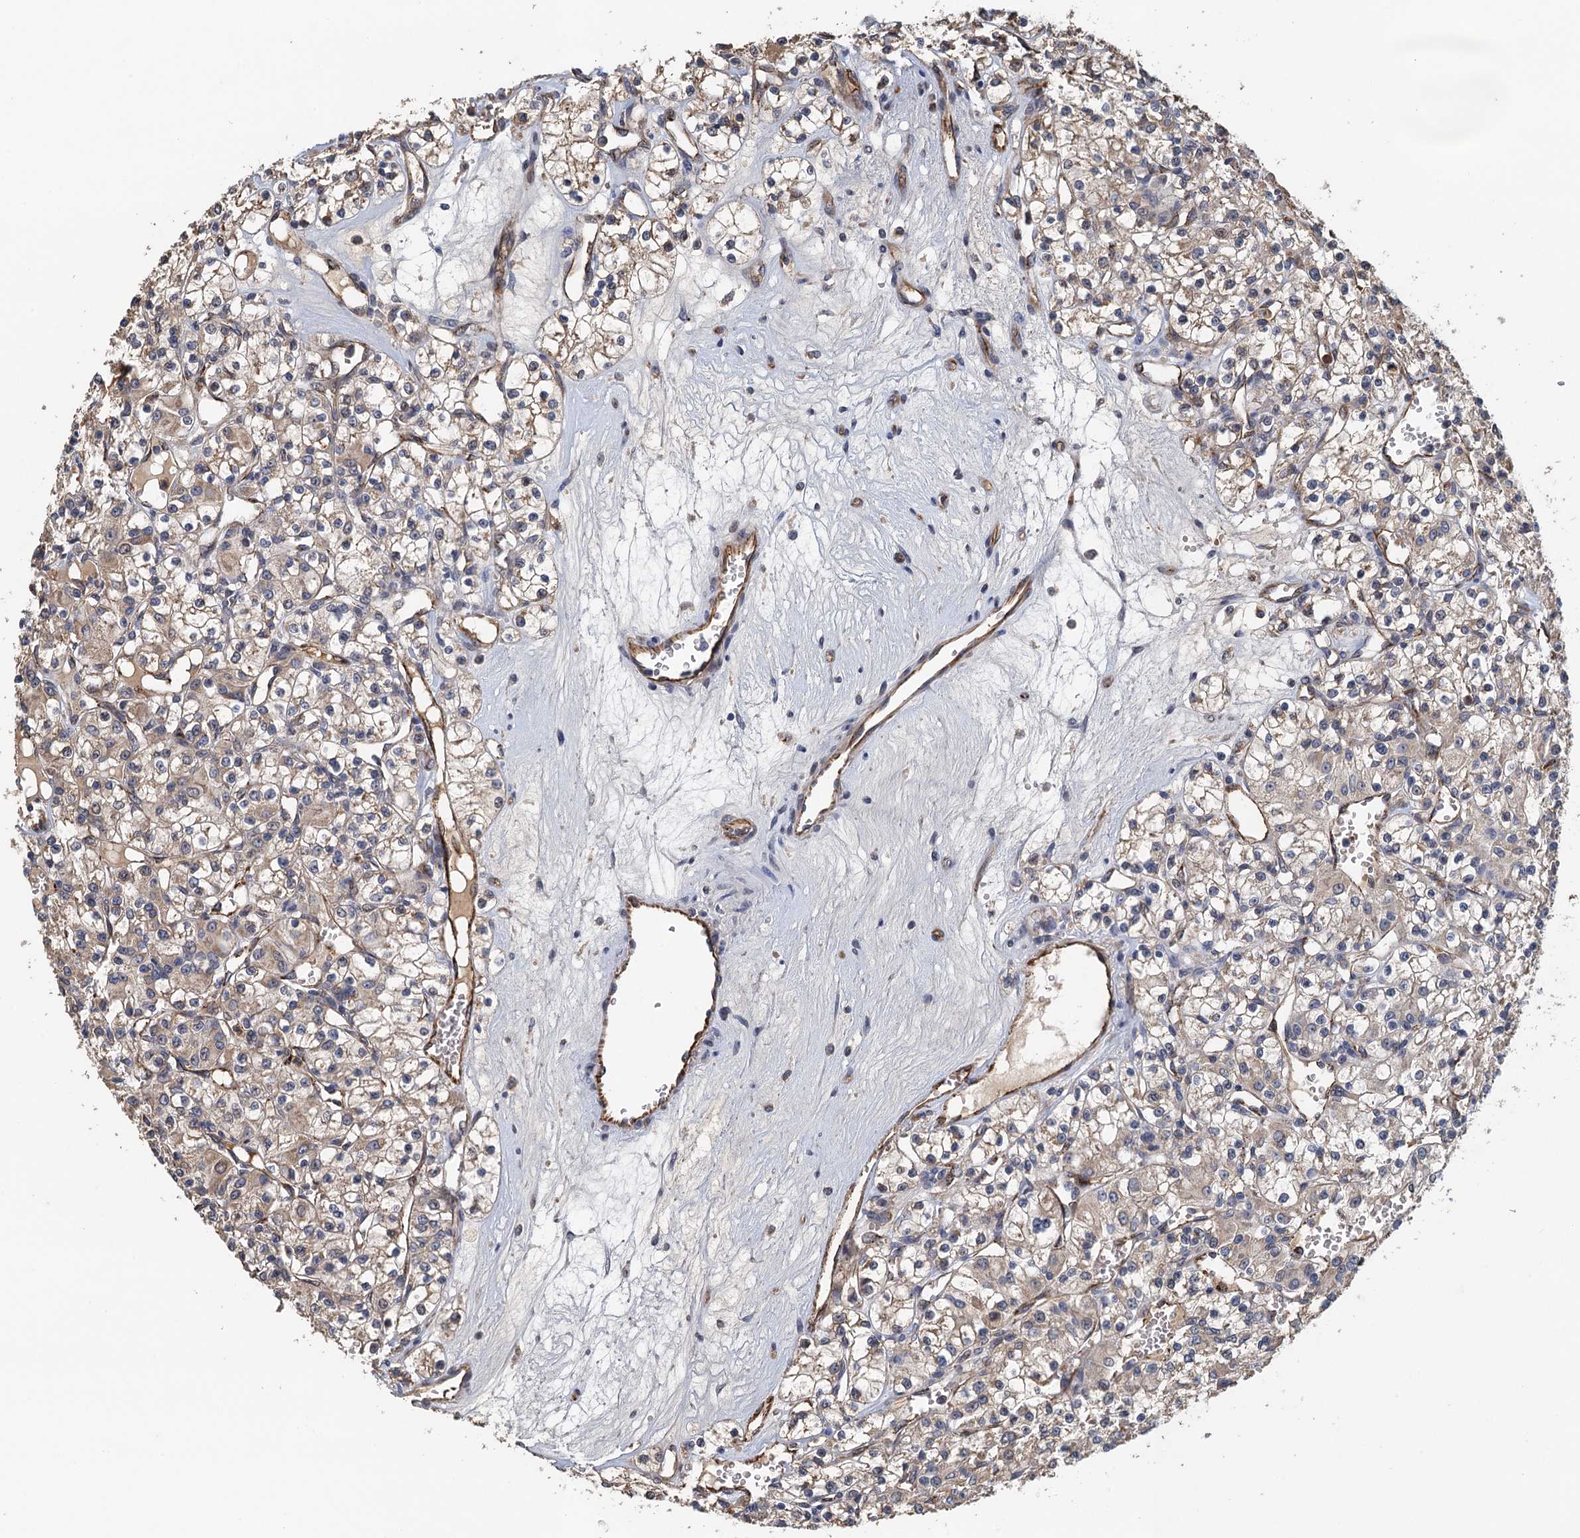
{"staining": {"intensity": "weak", "quantity": "<25%", "location": "cytoplasmic/membranous"}, "tissue": "renal cancer", "cell_type": "Tumor cells", "image_type": "cancer", "snomed": [{"axis": "morphology", "description": "Adenocarcinoma, NOS"}, {"axis": "topography", "description": "Kidney"}], "caption": "Renal adenocarcinoma was stained to show a protein in brown. There is no significant staining in tumor cells. (DAB IHC, high magnification).", "gene": "ACSBG1", "patient": {"sex": "female", "age": 59}}